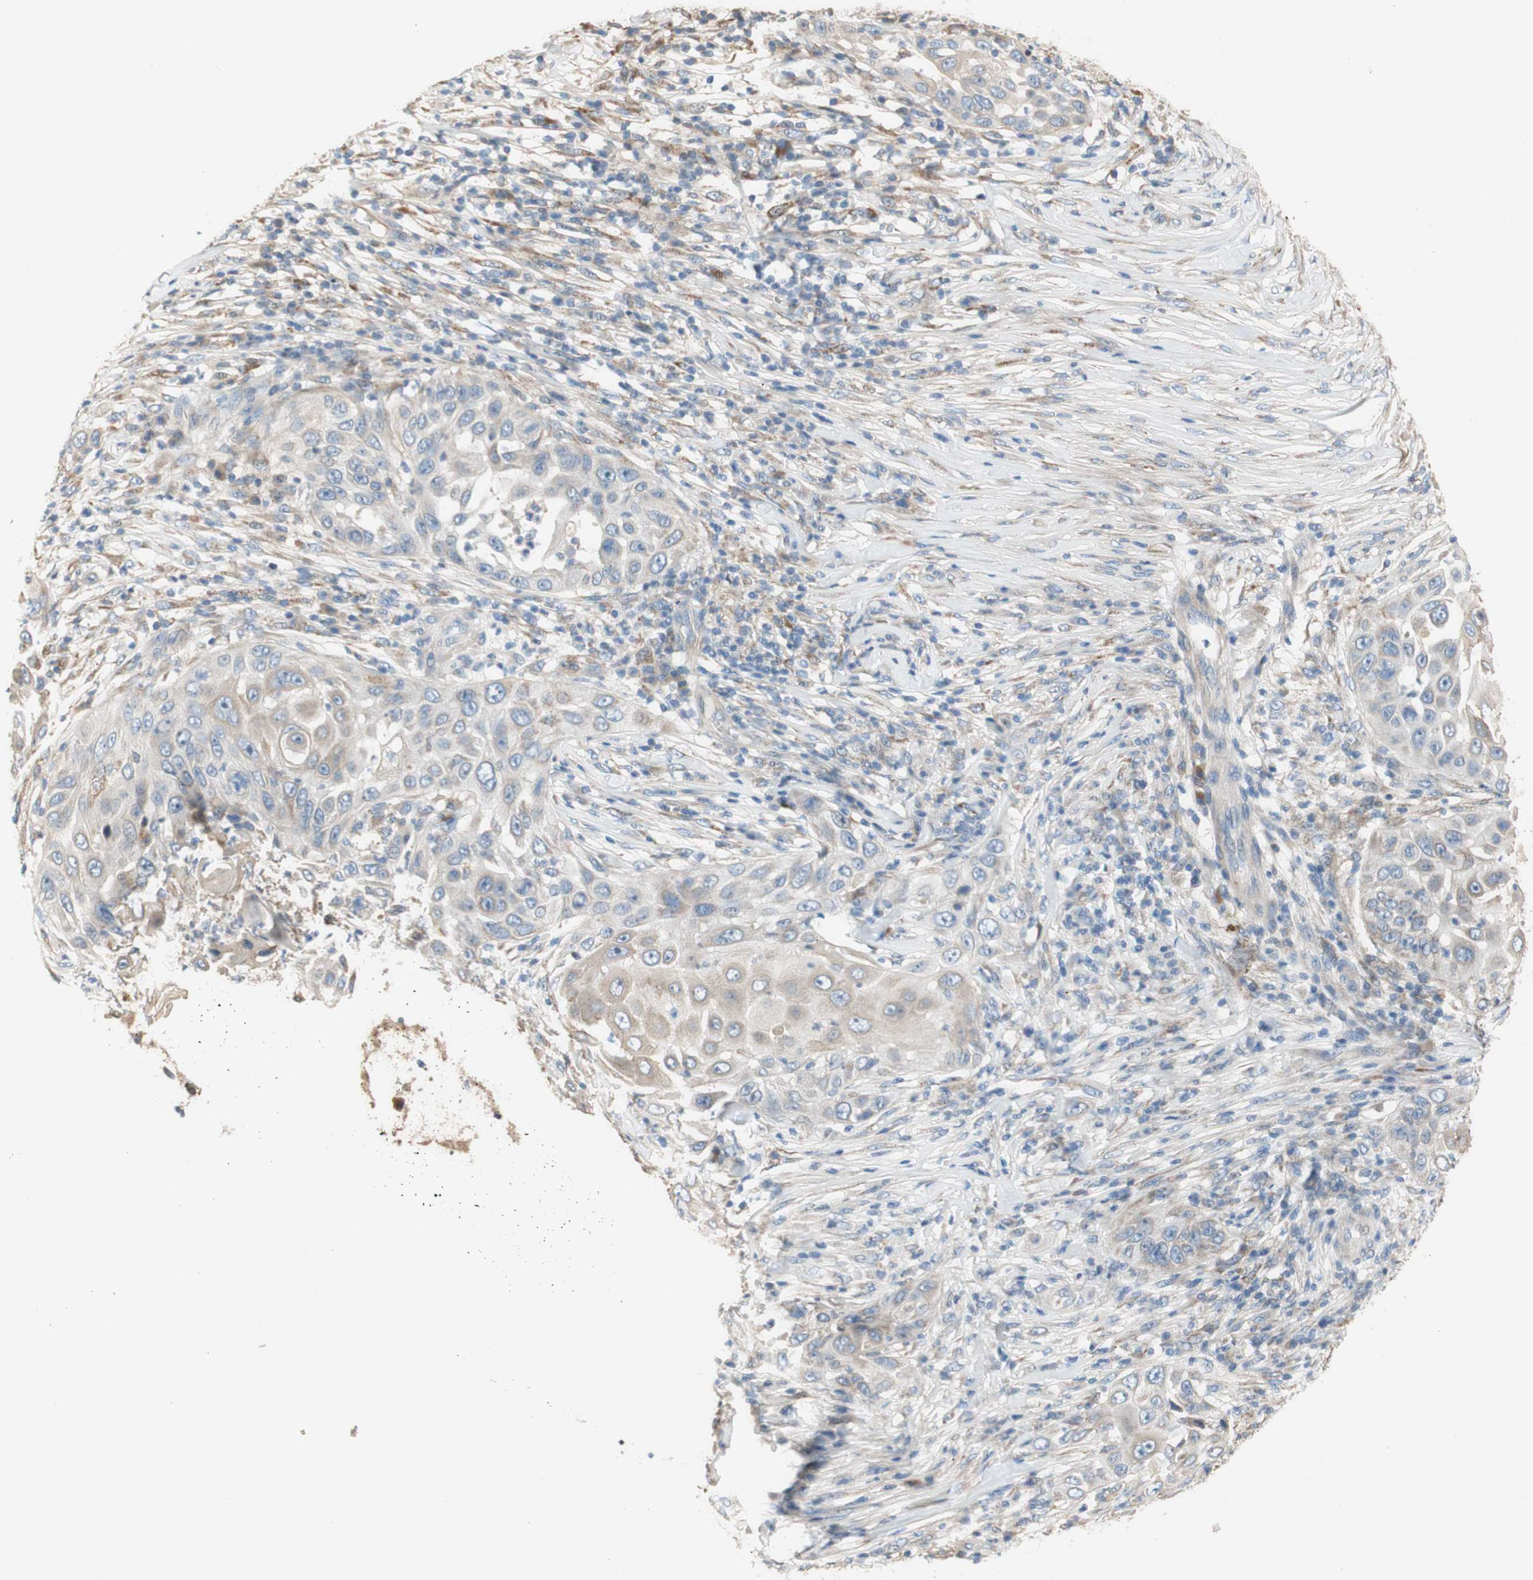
{"staining": {"intensity": "weak", "quantity": ">75%", "location": "cytoplasmic/membranous"}, "tissue": "skin cancer", "cell_type": "Tumor cells", "image_type": "cancer", "snomed": [{"axis": "morphology", "description": "Squamous cell carcinoma, NOS"}, {"axis": "topography", "description": "Skin"}], "caption": "Skin cancer was stained to show a protein in brown. There is low levels of weak cytoplasmic/membranous expression in approximately >75% of tumor cells.", "gene": "PTPN21", "patient": {"sex": "female", "age": 44}}